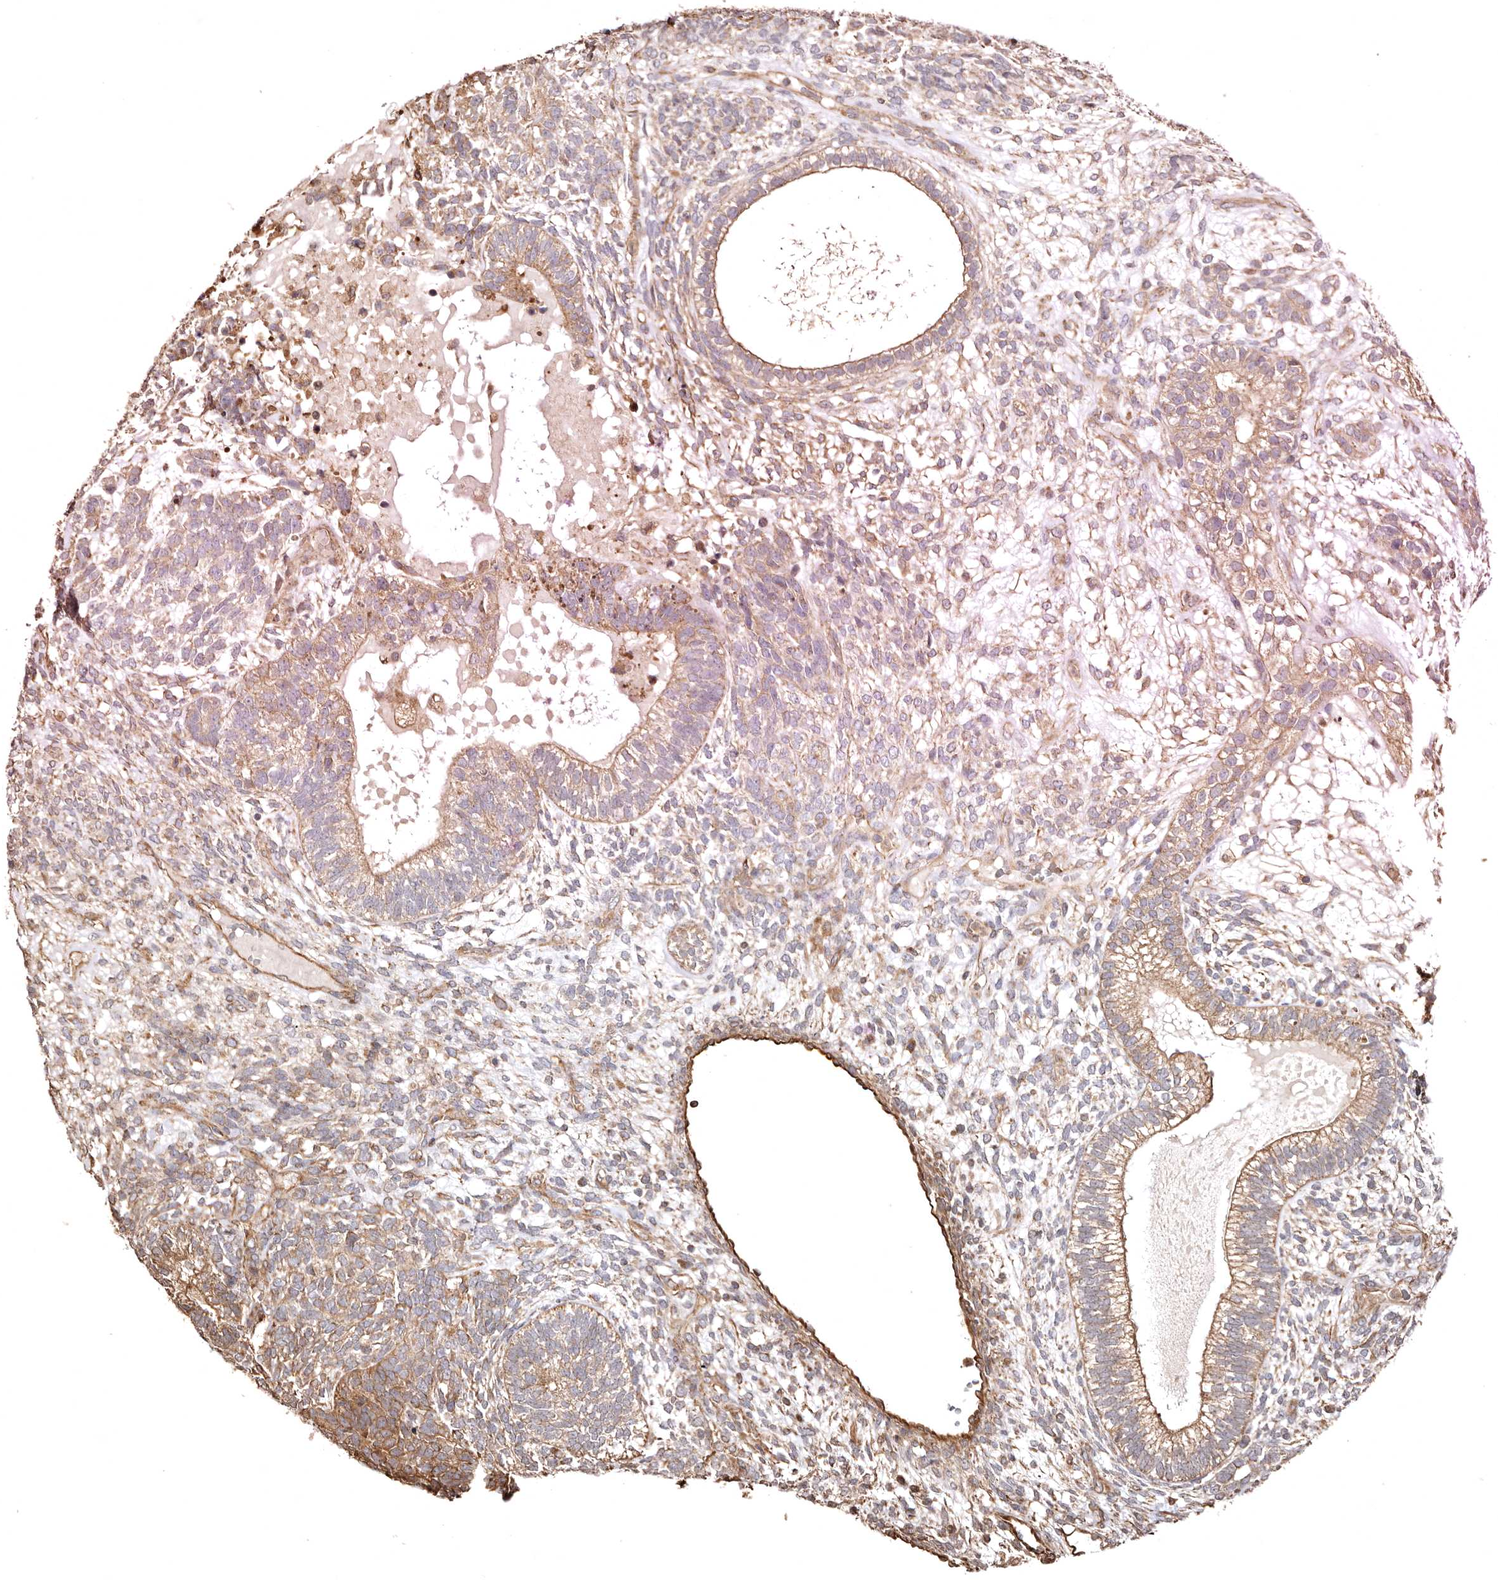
{"staining": {"intensity": "moderate", "quantity": "25%-75%", "location": "cytoplasmic/membranous"}, "tissue": "testis cancer", "cell_type": "Tumor cells", "image_type": "cancer", "snomed": [{"axis": "morphology", "description": "Seminoma, NOS"}, {"axis": "morphology", "description": "Carcinoma, Embryonal, NOS"}, {"axis": "topography", "description": "Testis"}], "caption": "Moderate cytoplasmic/membranous protein positivity is identified in approximately 25%-75% of tumor cells in embryonal carcinoma (testis).", "gene": "MACC1", "patient": {"sex": "male", "age": 28}}